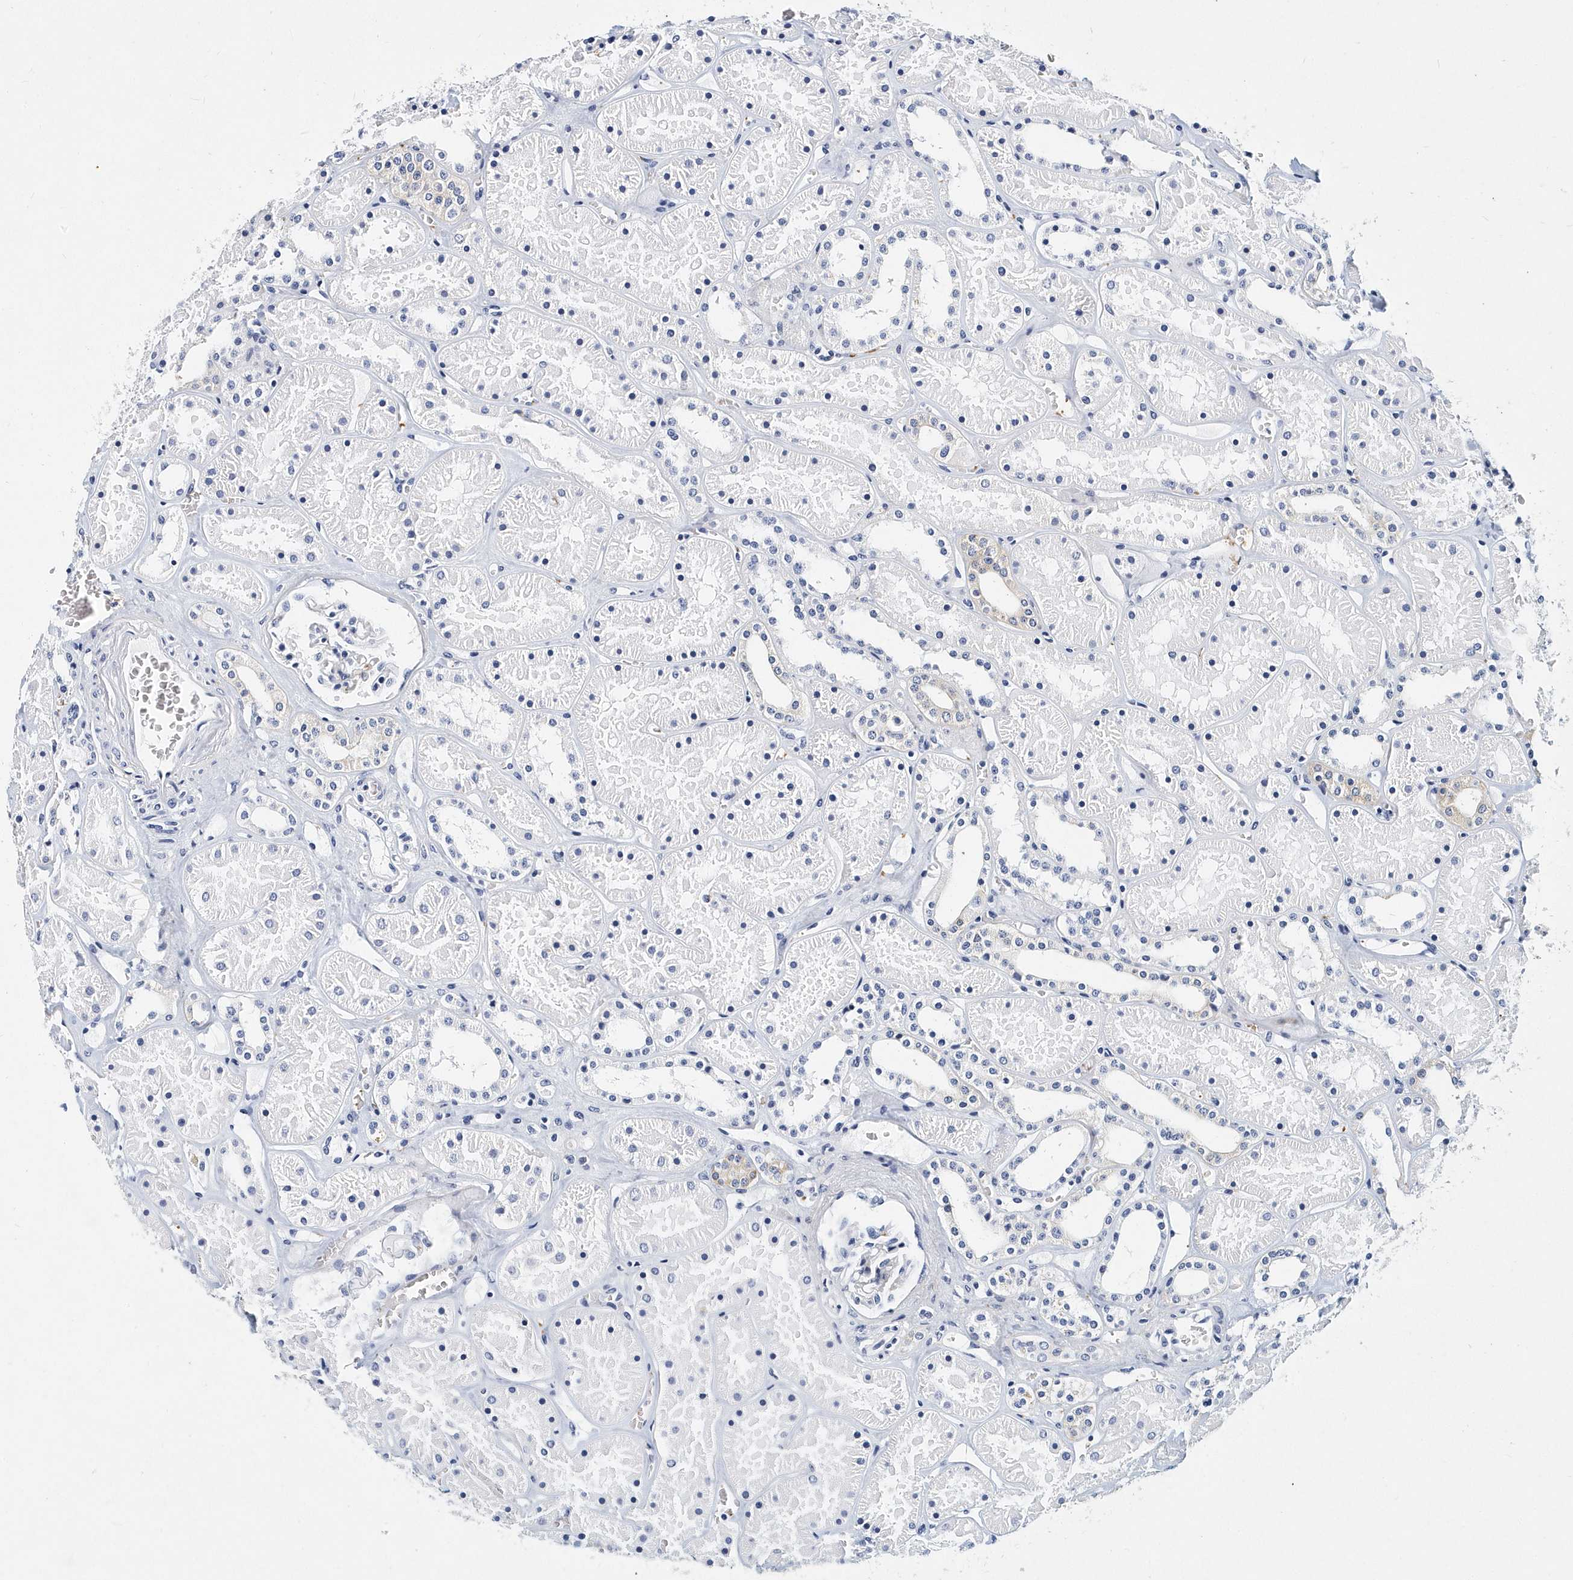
{"staining": {"intensity": "negative", "quantity": "none", "location": "none"}, "tissue": "kidney", "cell_type": "Cells in glomeruli", "image_type": "normal", "snomed": [{"axis": "morphology", "description": "Normal tissue, NOS"}, {"axis": "topography", "description": "Kidney"}], "caption": "An immunohistochemistry (IHC) micrograph of unremarkable kidney is shown. There is no staining in cells in glomeruli of kidney.", "gene": "ITGA2B", "patient": {"sex": "female", "age": 41}}